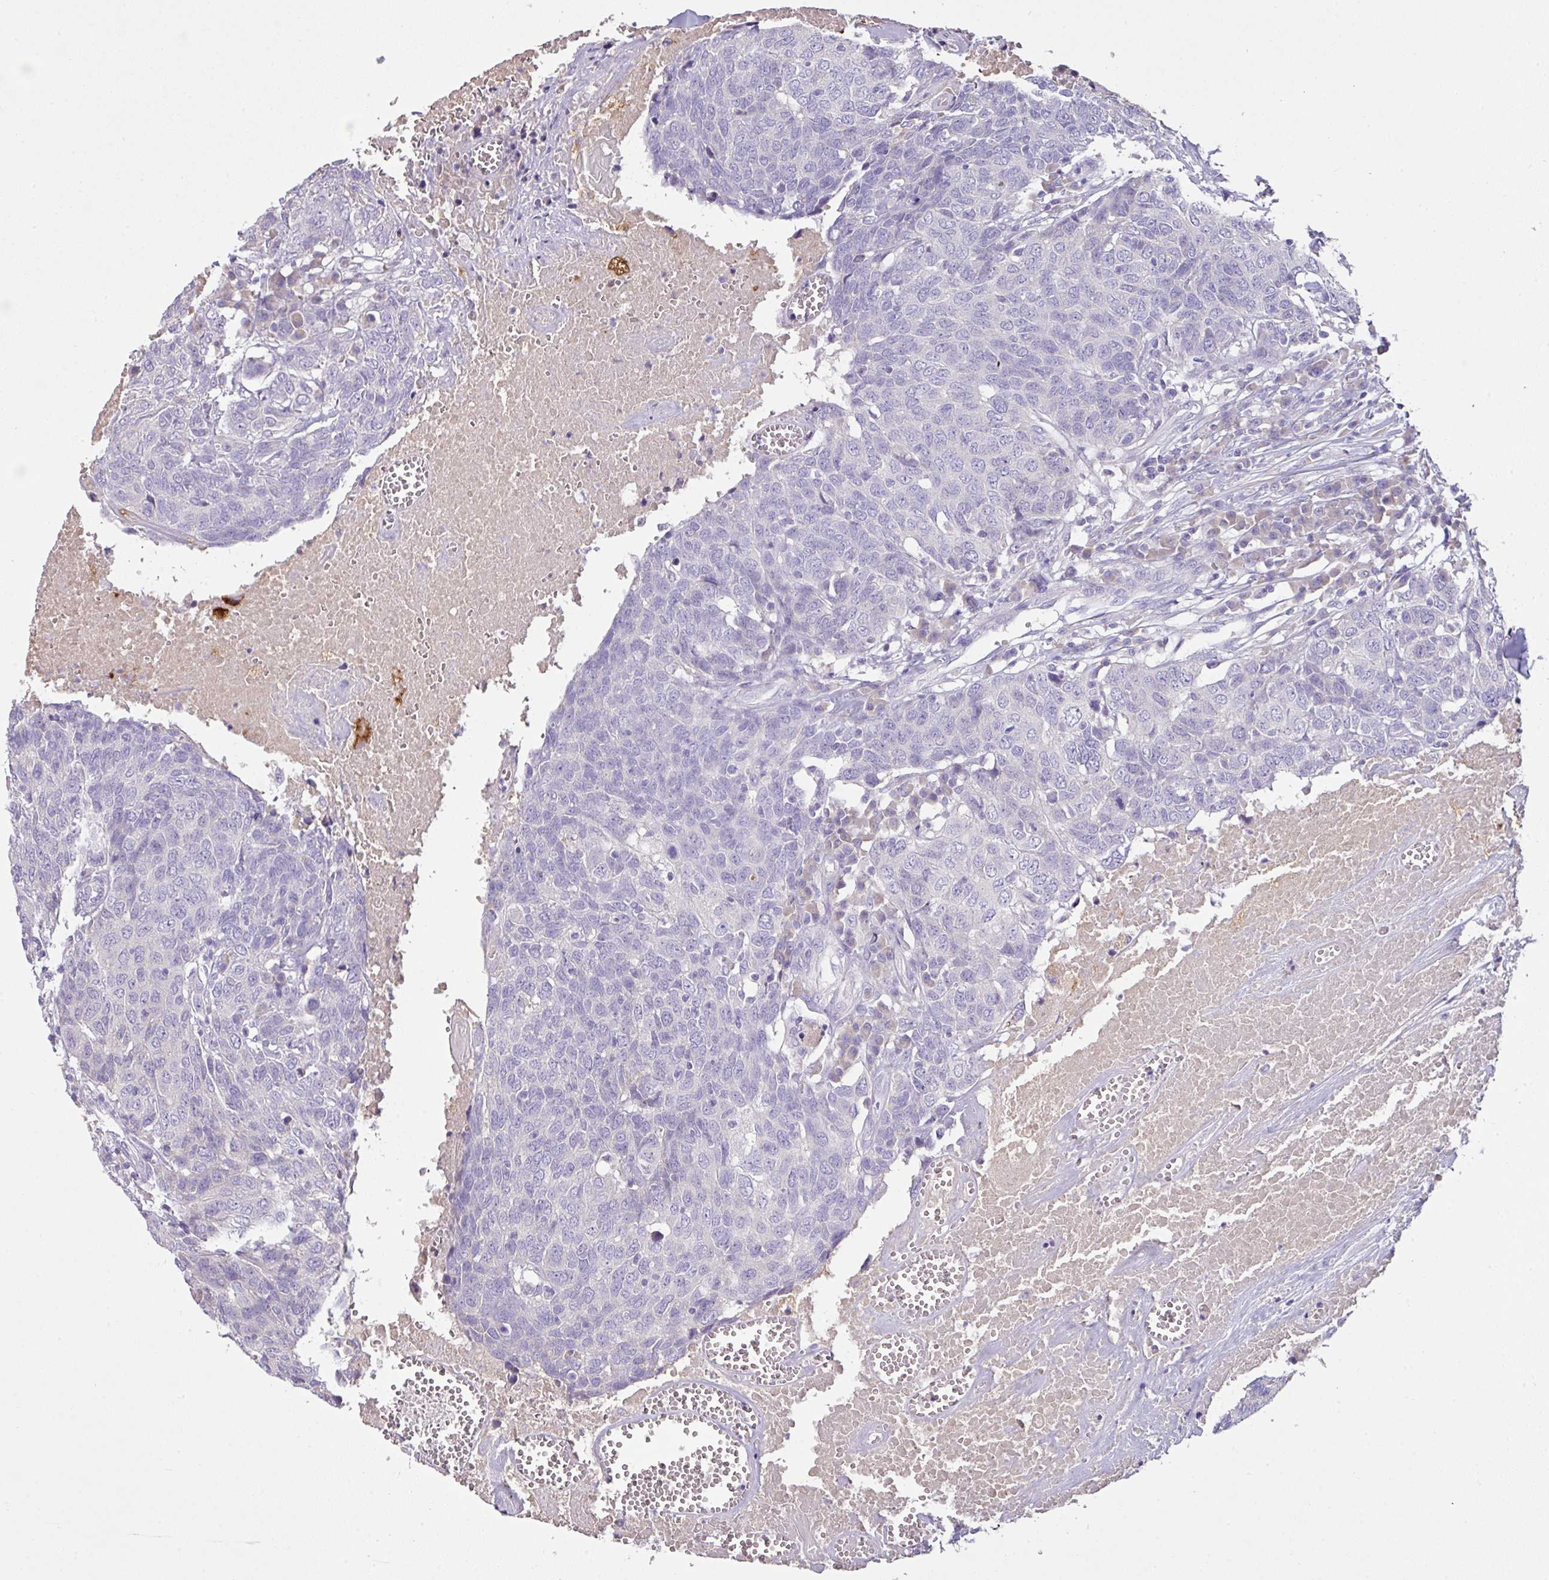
{"staining": {"intensity": "negative", "quantity": "none", "location": "none"}, "tissue": "head and neck cancer", "cell_type": "Tumor cells", "image_type": "cancer", "snomed": [{"axis": "morphology", "description": "Squamous cell carcinoma, NOS"}, {"axis": "topography", "description": "Head-Neck"}], "caption": "Tumor cells show no significant positivity in head and neck cancer.", "gene": "OR6C6", "patient": {"sex": "male", "age": 66}}